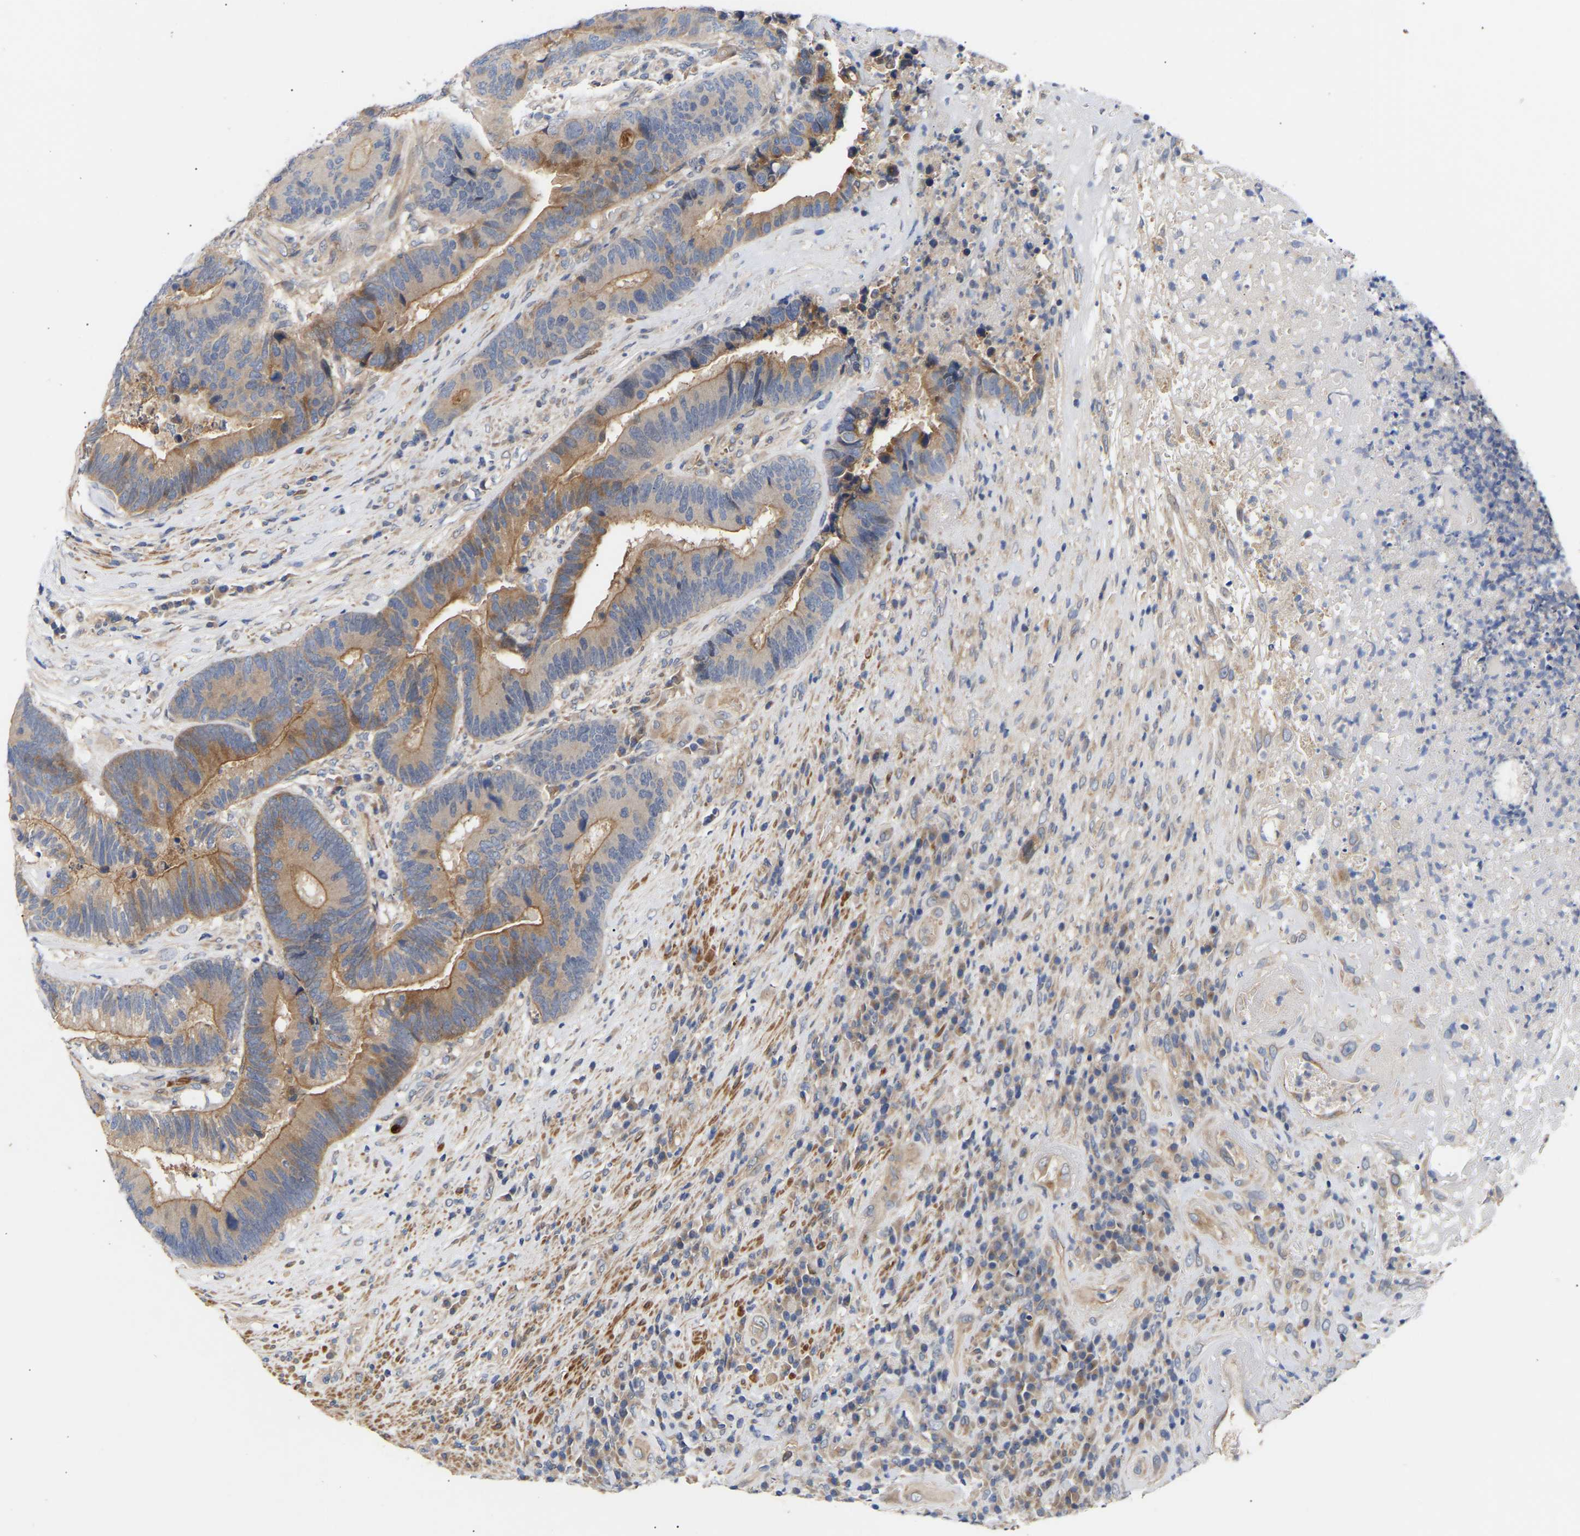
{"staining": {"intensity": "moderate", "quantity": "25%-75%", "location": "cytoplasmic/membranous"}, "tissue": "colorectal cancer", "cell_type": "Tumor cells", "image_type": "cancer", "snomed": [{"axis": "morphology", "description": "Adenocarcinoma, NOS"}, {"axis": "topography", "description": "Rectum"}], "caption": "Immunohistochemical staining of colorectal adenocarcinoma shows moderate cytoplasmic/membranous protein positivity in about 25%-75% of tumor cells.", "gene": "KASH5", "patient": {"sex": "female", "age": 89}}